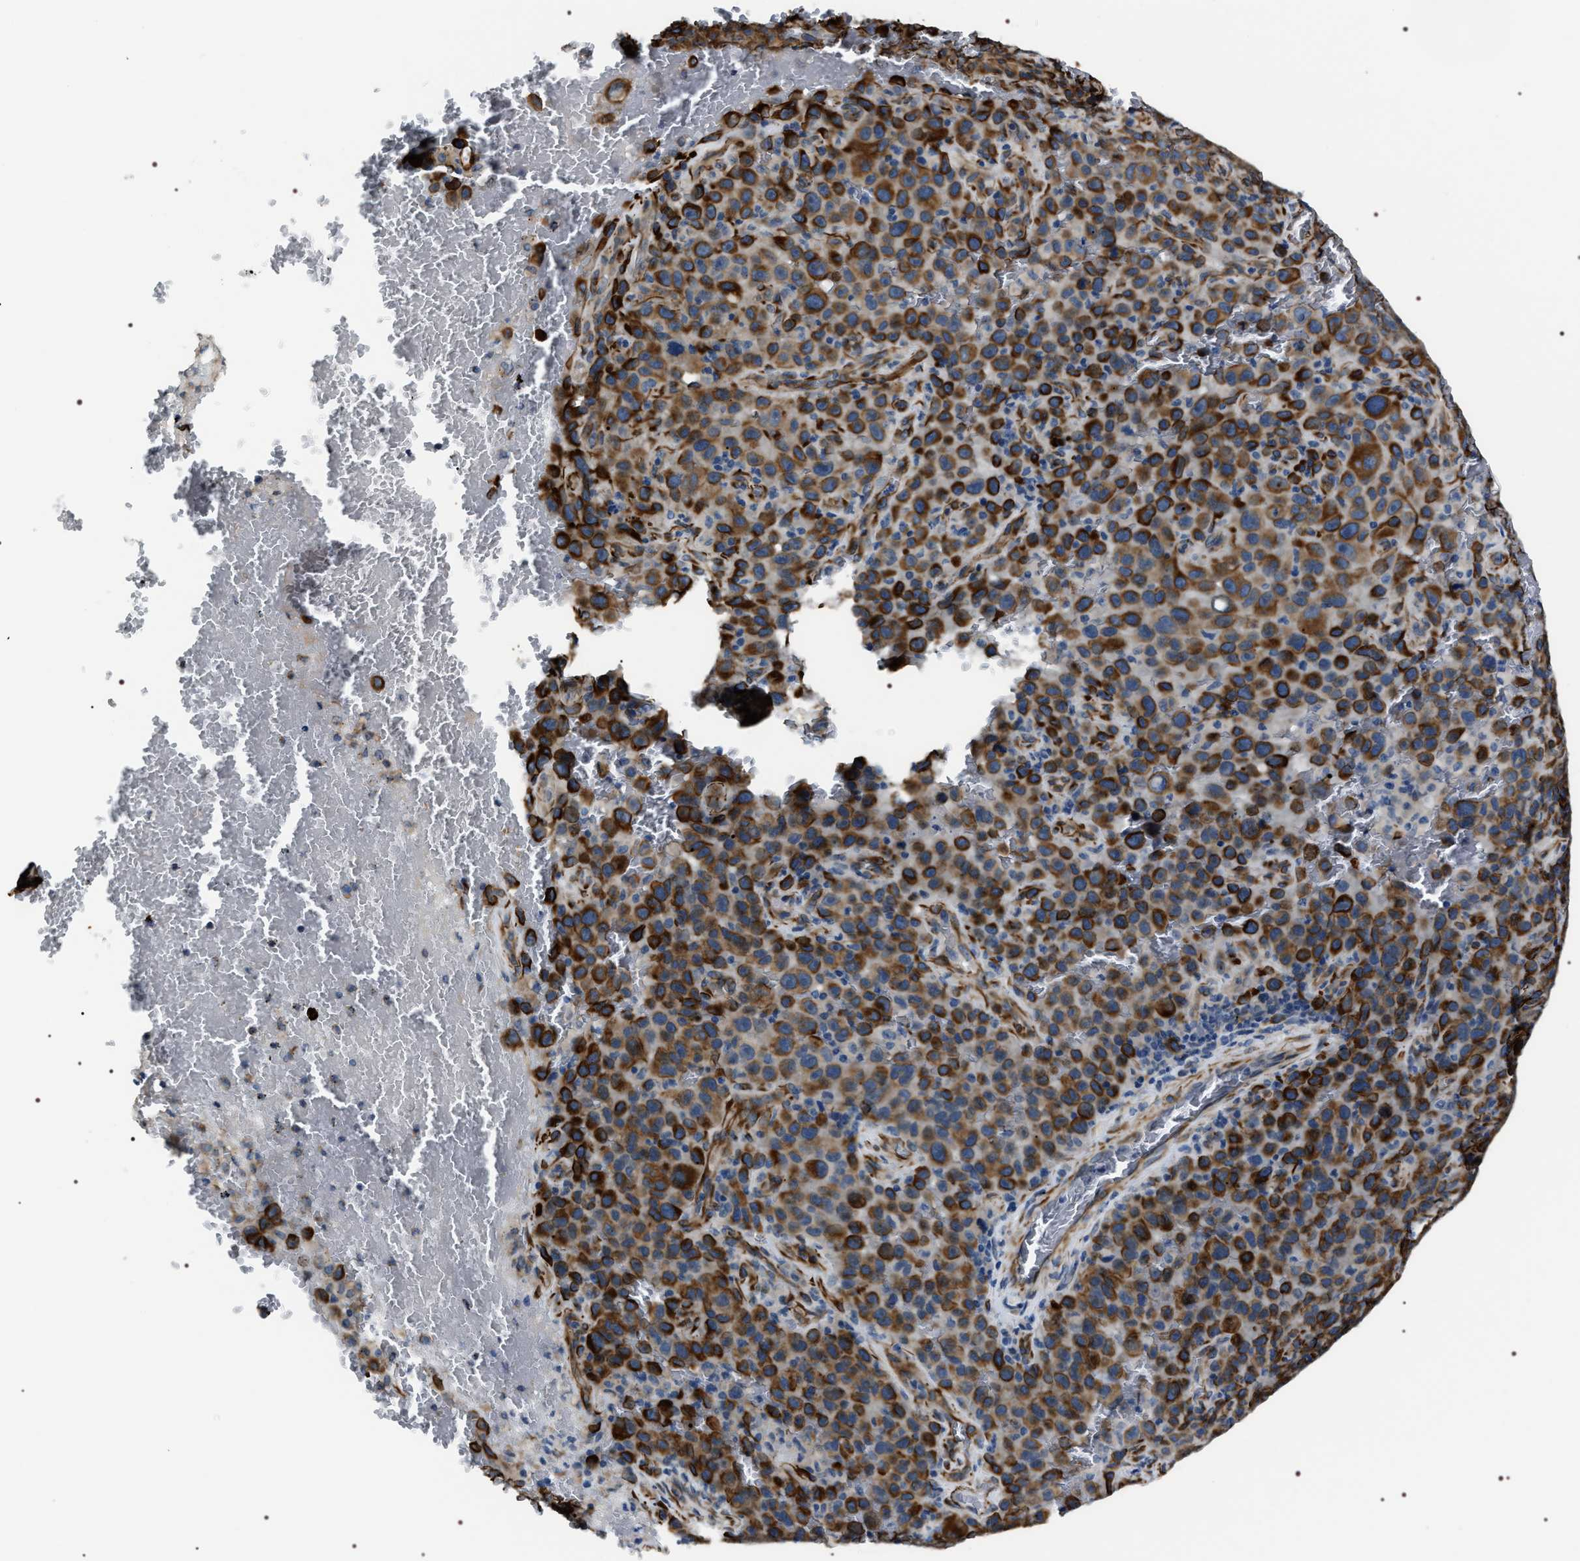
{"staining": {"intensity": "strong", "quantity": ">75%", "location": "cytoplasmic/membranous"}, "tissue": "melanoma", "cell_type": "Tumor cells", "image_type": "cancer", "snomed": [{"axis": "morphology", "description": "Malignant melanoma, NOS"}, {"axis": "topography", "description": "Skin"}], "caption": "Malignant melanoma stained with DAB (3,3'-diaminobenzidine) immunohistochemistry (IHC) reveals high levels of strong cytoplasmic/membranous positivity in about >75% of tumor cells.", "gene": "PKD1L1", "patient": {"sex": "female", "age": 82}}